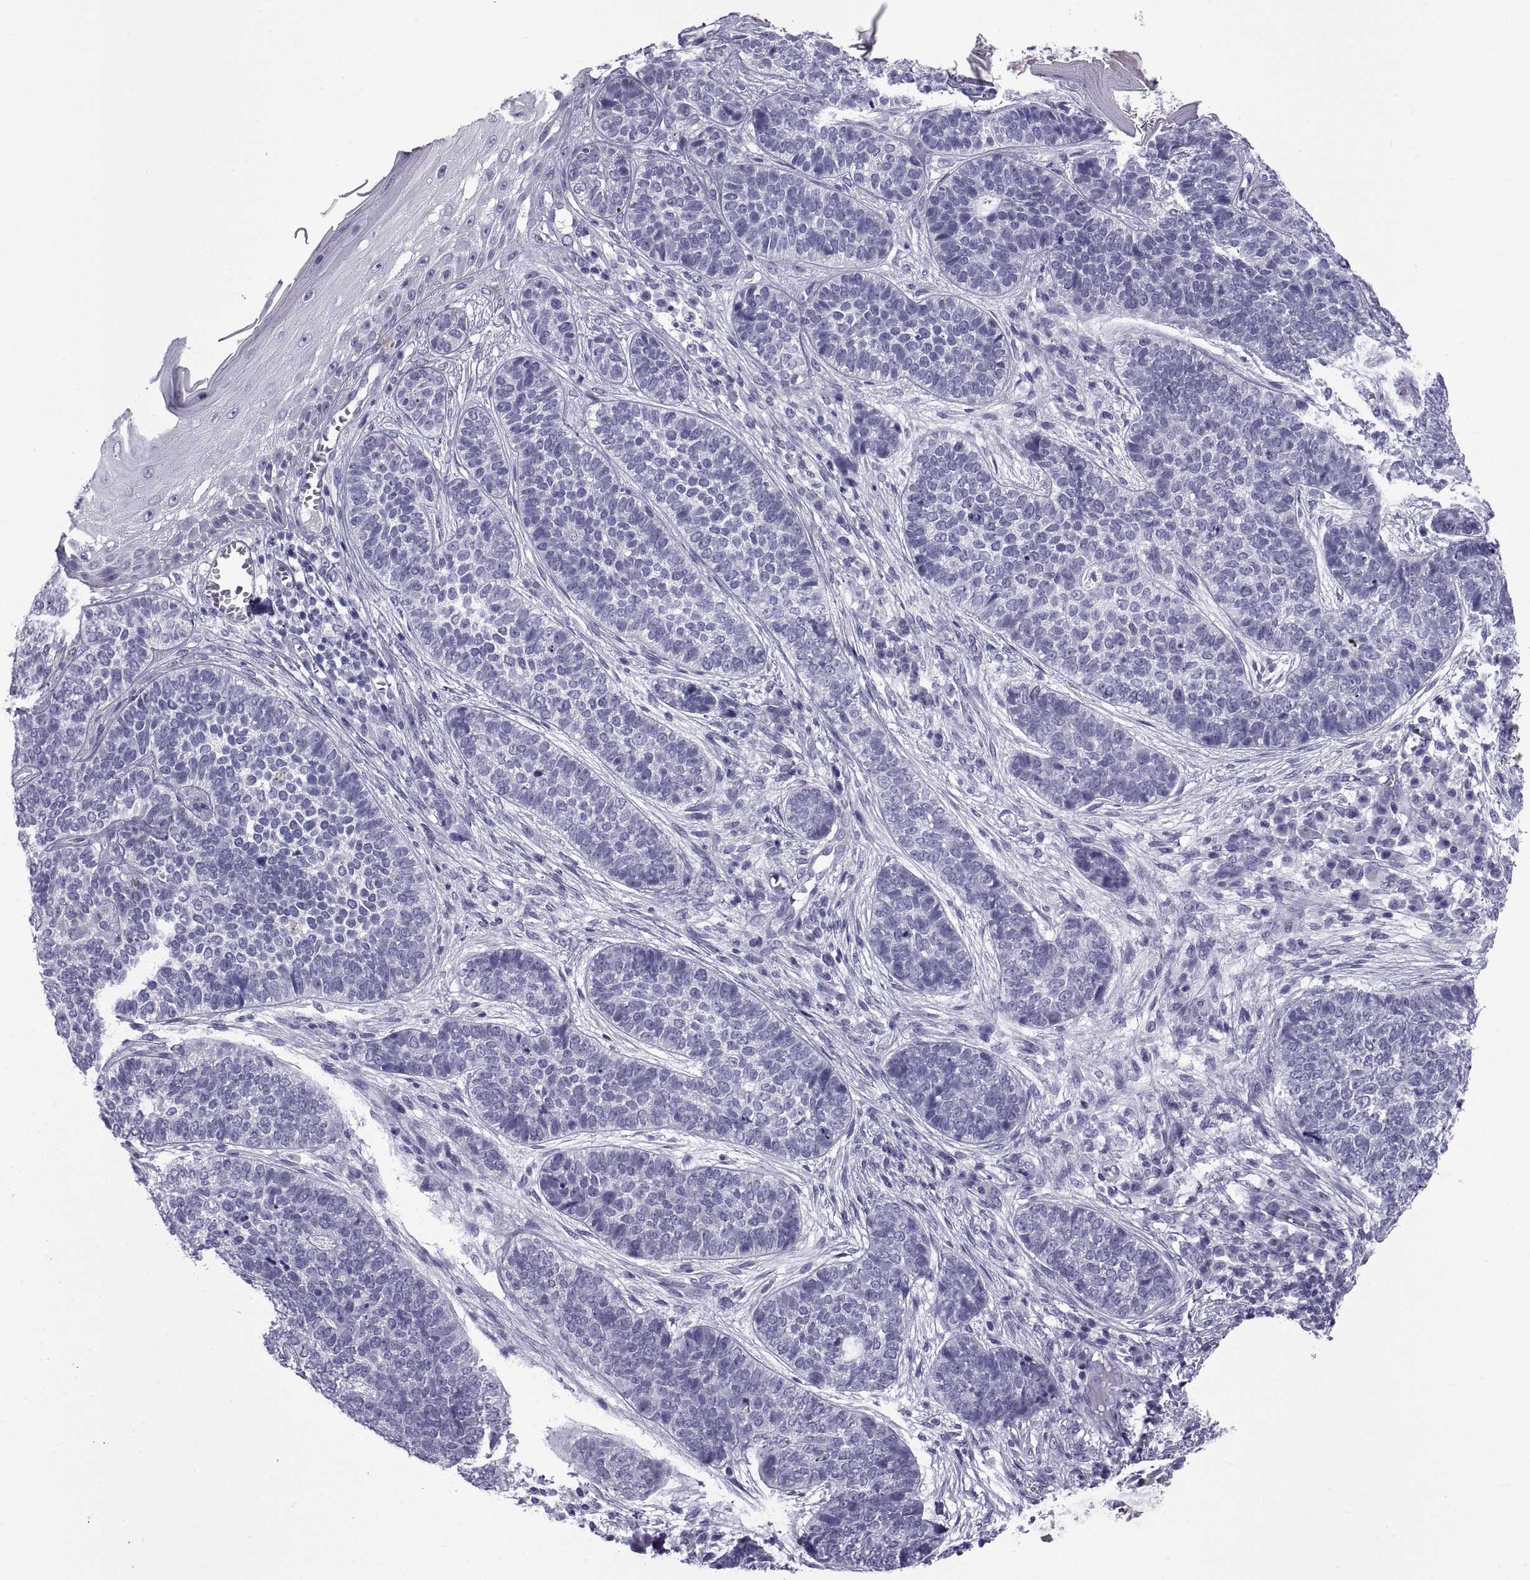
{"staining": {"intensity": "negative", "quantity": "none", "location": "none"}, "tissue": "skin cancer", "cell_type": "Tumor cells", "image_type": "cancer", "snomed": [{"axis": "morphology", "description": "Basal cell carcinoma"}, {"axis": "topography", "description": "Skin"}], "caption": "Immunohistochemical staining of human basal cell carcinoma (skin) demonstrates no significant staining in tumor cells.", "gene": "NPTX2", "patient": {"sex": "female", "age": 69}}